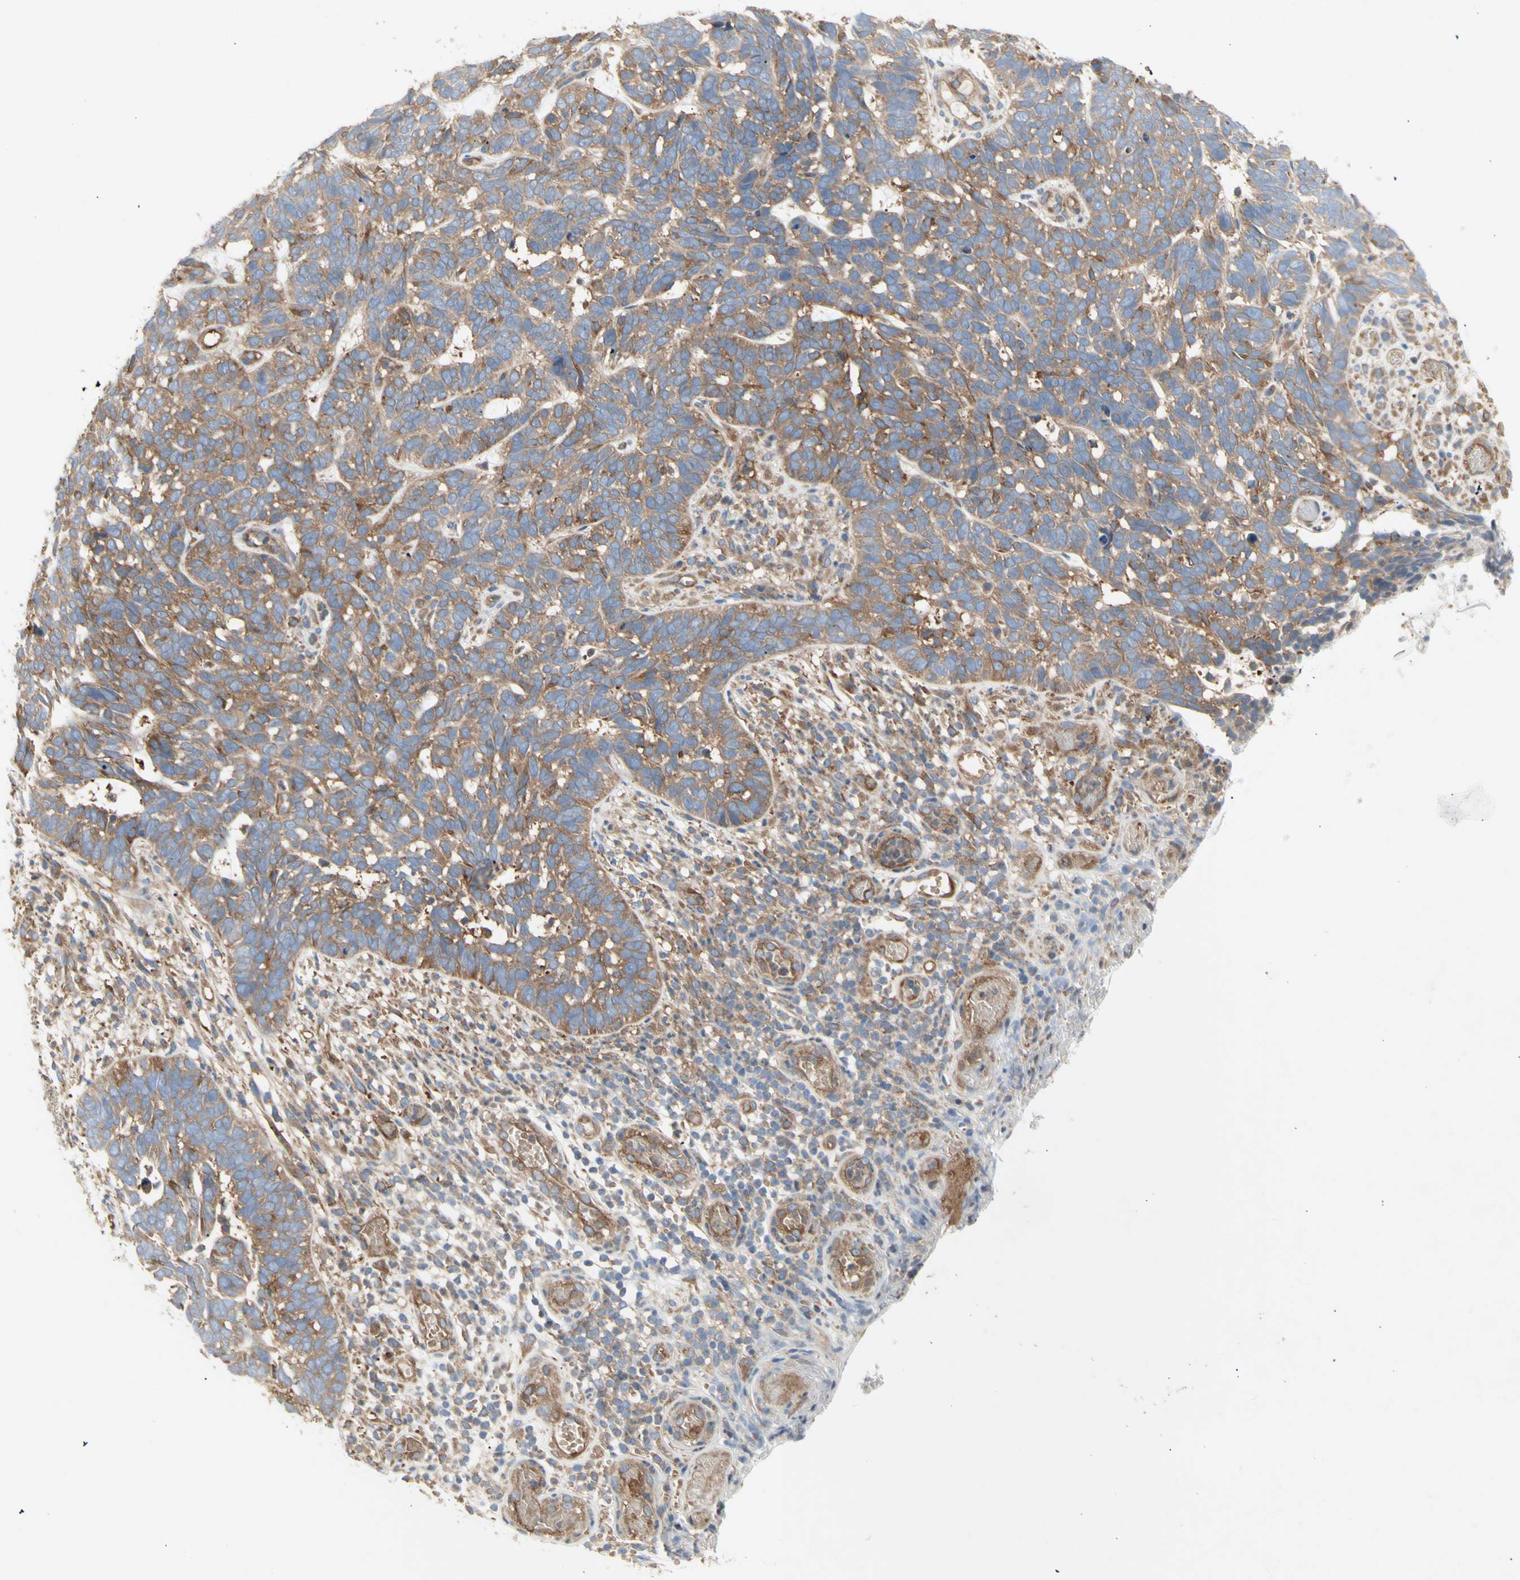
{"staining": {"intensity": "moderate", "quantity": "25%-75%", "location": "cytoplasmic/membranous"}, "tissue": "skin cancer", "cell_type": "Tumor cells", "image_type": "cancer", "snomed": [{"axis": "morphology", "description": "Basal cell carcinoma"}, {"axis": "topography", "description": "Skin"}], "caption": "Human skin cancer (basal cell carcinoma) stained for a protein (brown) displays moderate cytoplasmic/membranous positive positivity in approximately 25%-75% of tumor cells.", "gene": "KLC1", "patient": {"sex": "male", "age": 87}}